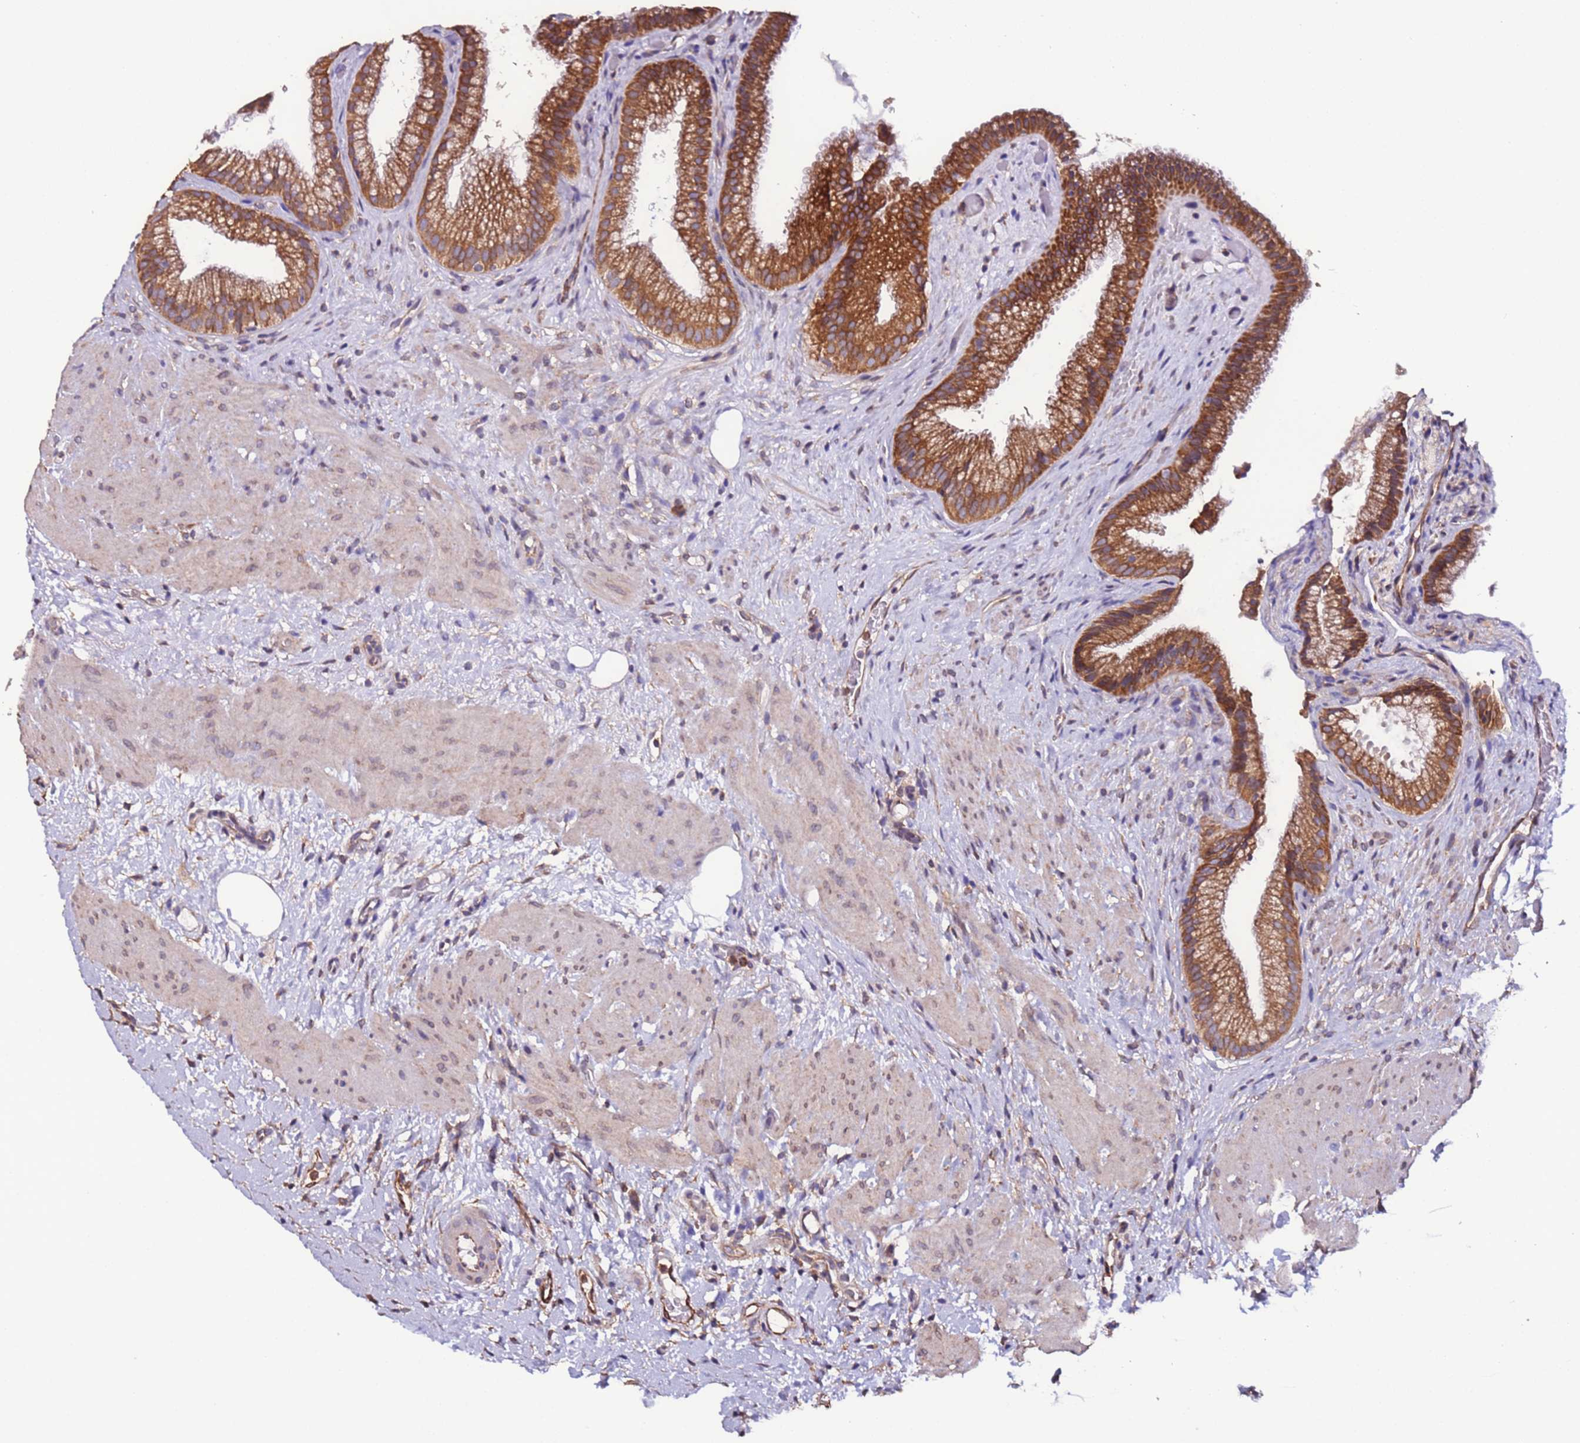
{"staining": {"intensity": "strong", "quantity": ">75%", "location": "cytoplasmic/membranous"}, "tissue": "gallbladder", "cell_type": "Glandular cells", "image_type": "normal", "snomed": [{"axis": "morphology", "description": "Normal tissue, NOS"}, {"axis": "topography", "description": "Gallbladder"}], "caption": "Unremarkable gallbladder shows strong cytoplasmic/membranous expression in about >75% of glandular cells, visualized by immunohistochemistry. (Stains: DAB (3,3'-diaminobenzidine) in brown, nuclei in blue, Microscopy: brightfield microscopy at high magnification).", "gene": "SLC41A3", "patient": {"sex": "female", "age": 64}}